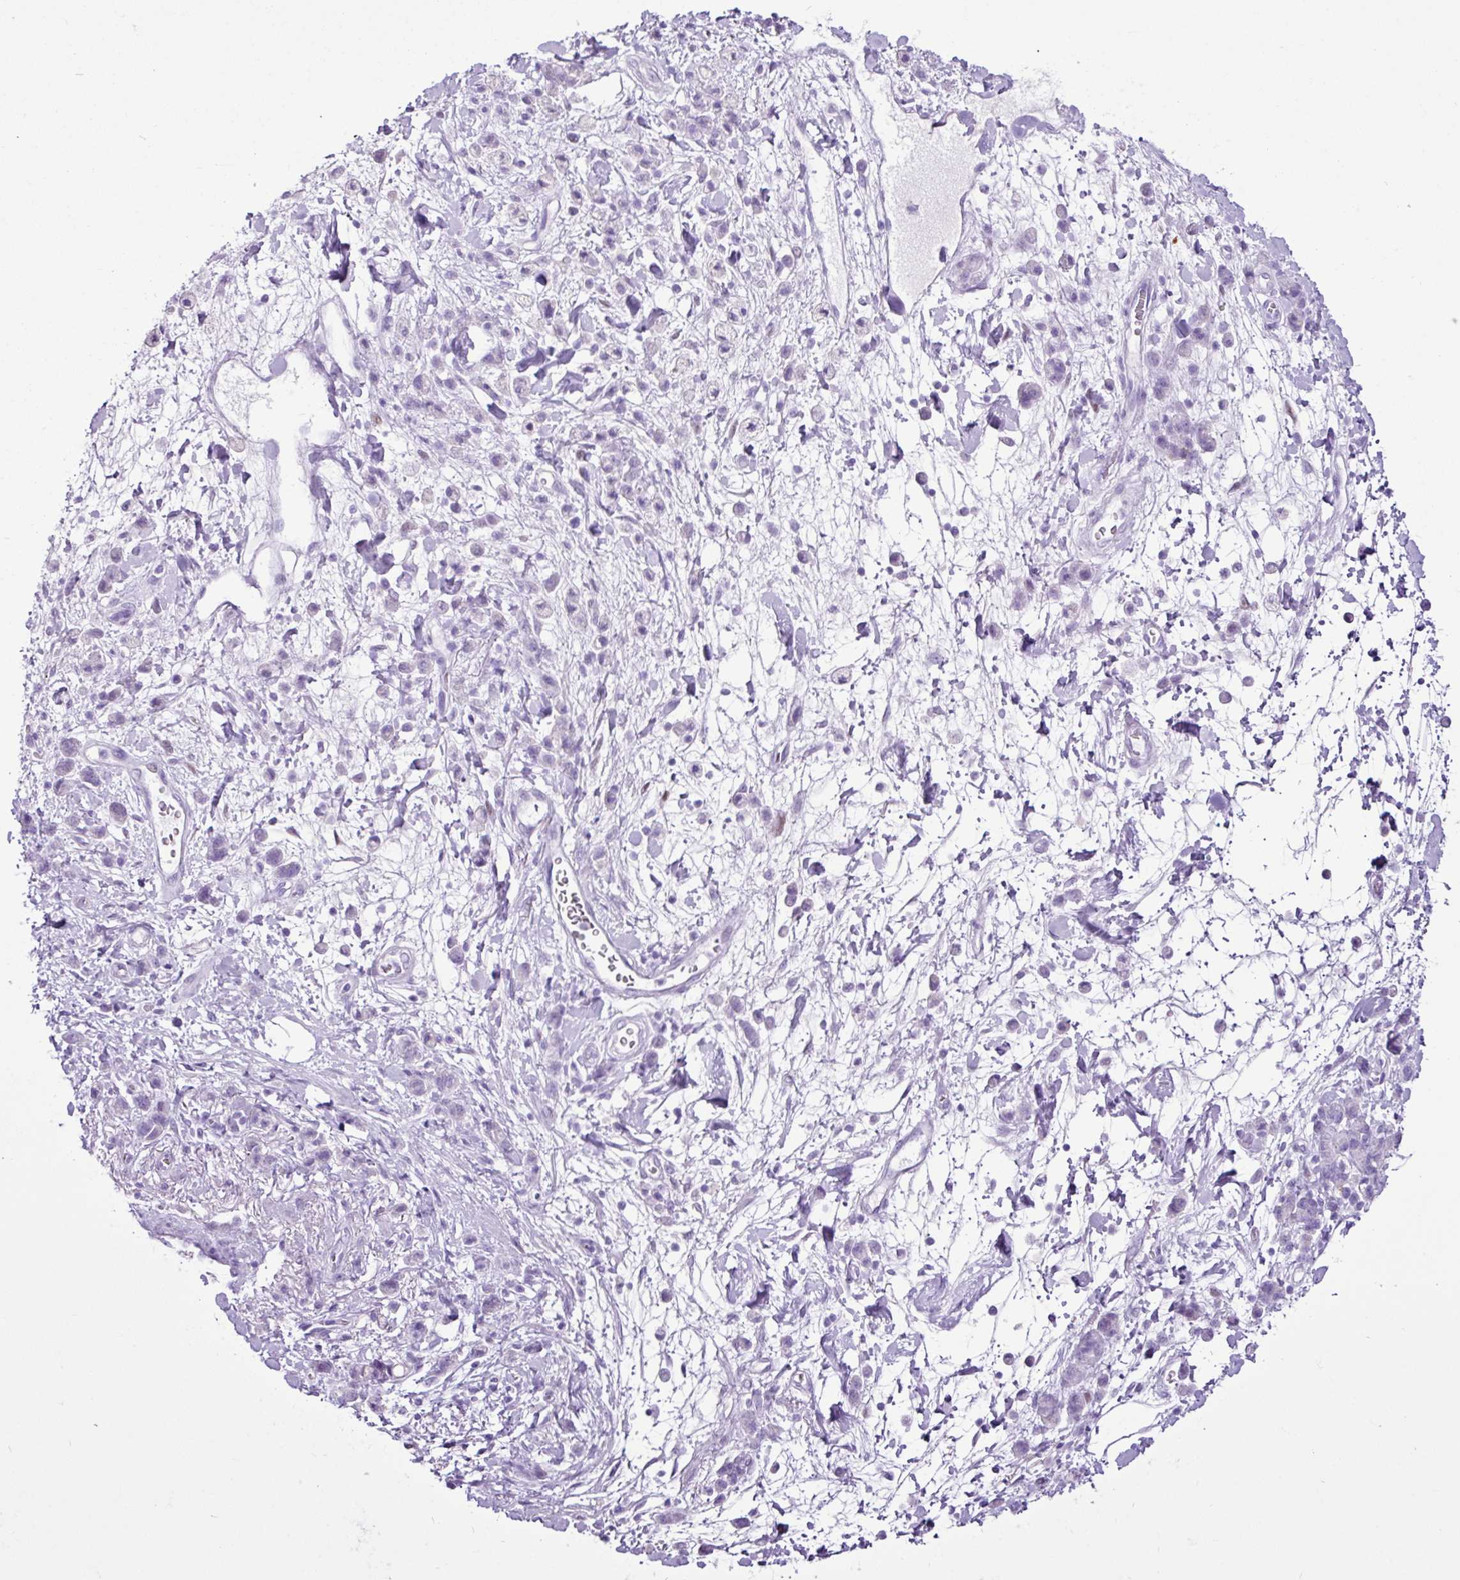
{"staining": {"intensity": "negative", "quantity": "none", "location": "none"}, "tissue": "stomach cancer", "cell_type": "Tumor cells", "image_type": "cancer", "snomed": [{"axis": "morphology", "description": "Adenocarcinoma, NOS"}, {"axis": "topography", "description": "Stomach"}], "caption": "Tumor cells are negative for protein expression in human stomach cancer (adenocarcinoma).", "gene": "PGR", "patient": {"sex": "male", "age": 77}}